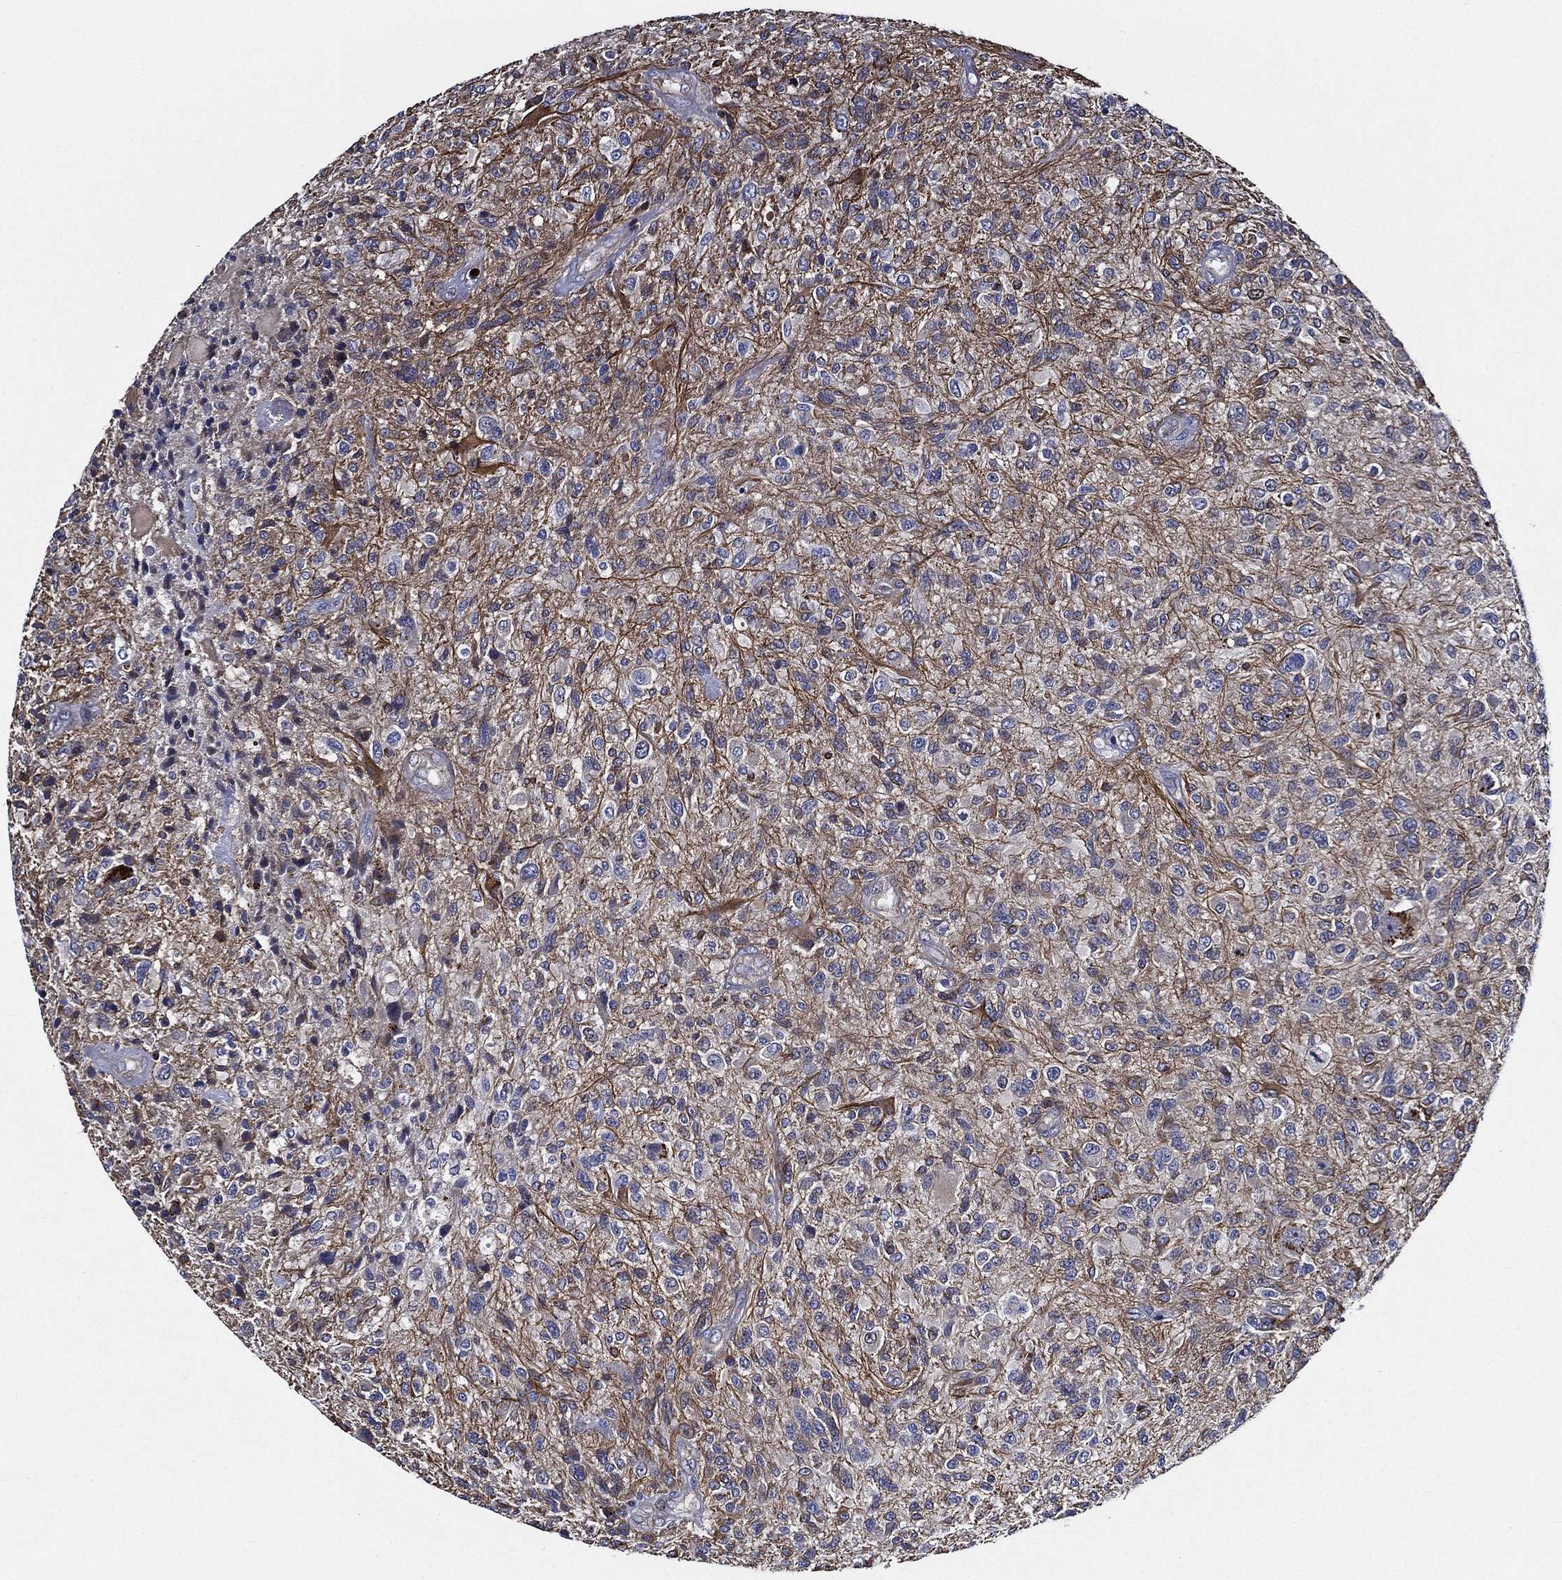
{"staining": {"intensity": "negative", "quantity": "none", "location": "none"}, "tissue": "glioma", "cell_type": "Tumor cells", "image_type": "cancer", "snomed": [{"axis": "morphology", "description": "Glioma, malignant, High grade"}, {"axis": "topography", "description": "Brain"}], "caption": "Tumor cells show no significant protein positivity in malignant glioma (high-grade).", "gene": "KIF20B", "patient": {"sex": "male", "age": 47}}